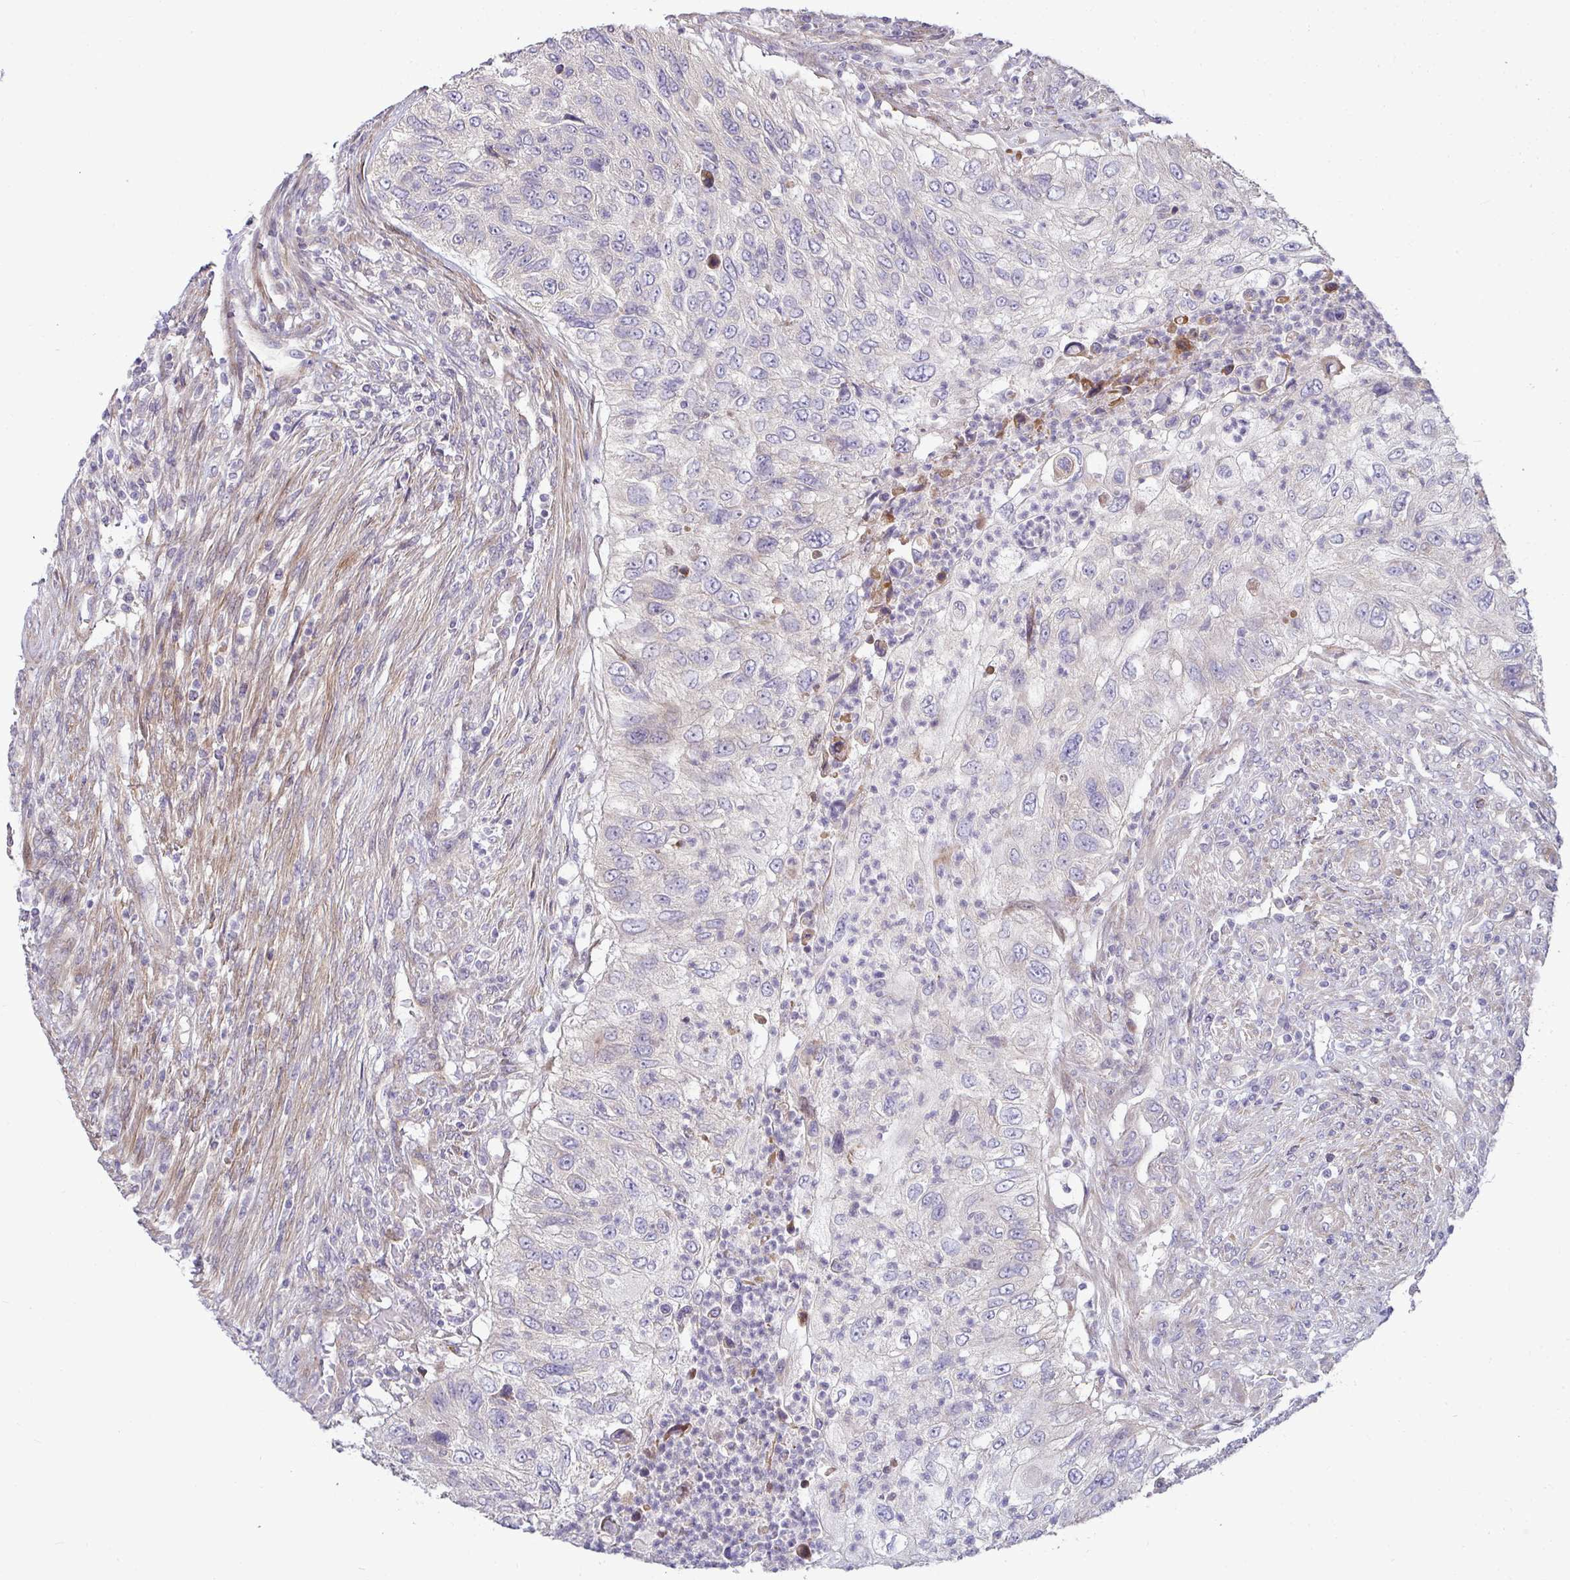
{"staining": {"intensity": "negative", "quantity": "none", "location": "none"}, "tissue": "urothelial cancer", "cell_type": "Tumor cells", "image_type": "cancer", "snomed": [{"axis": "morphology", "description": "Urothelial carcinoma, High grade"}, {"axis": "topography", "description": "Urinary bladder"}], "caption": "Urothelial cancer was stained to show a protein in brown. There is no significant positivity in tumor cells. Nuclei are stained in blue.", "gene": "SH2D1B", "patient": {"sex": "female", "age": 60}}